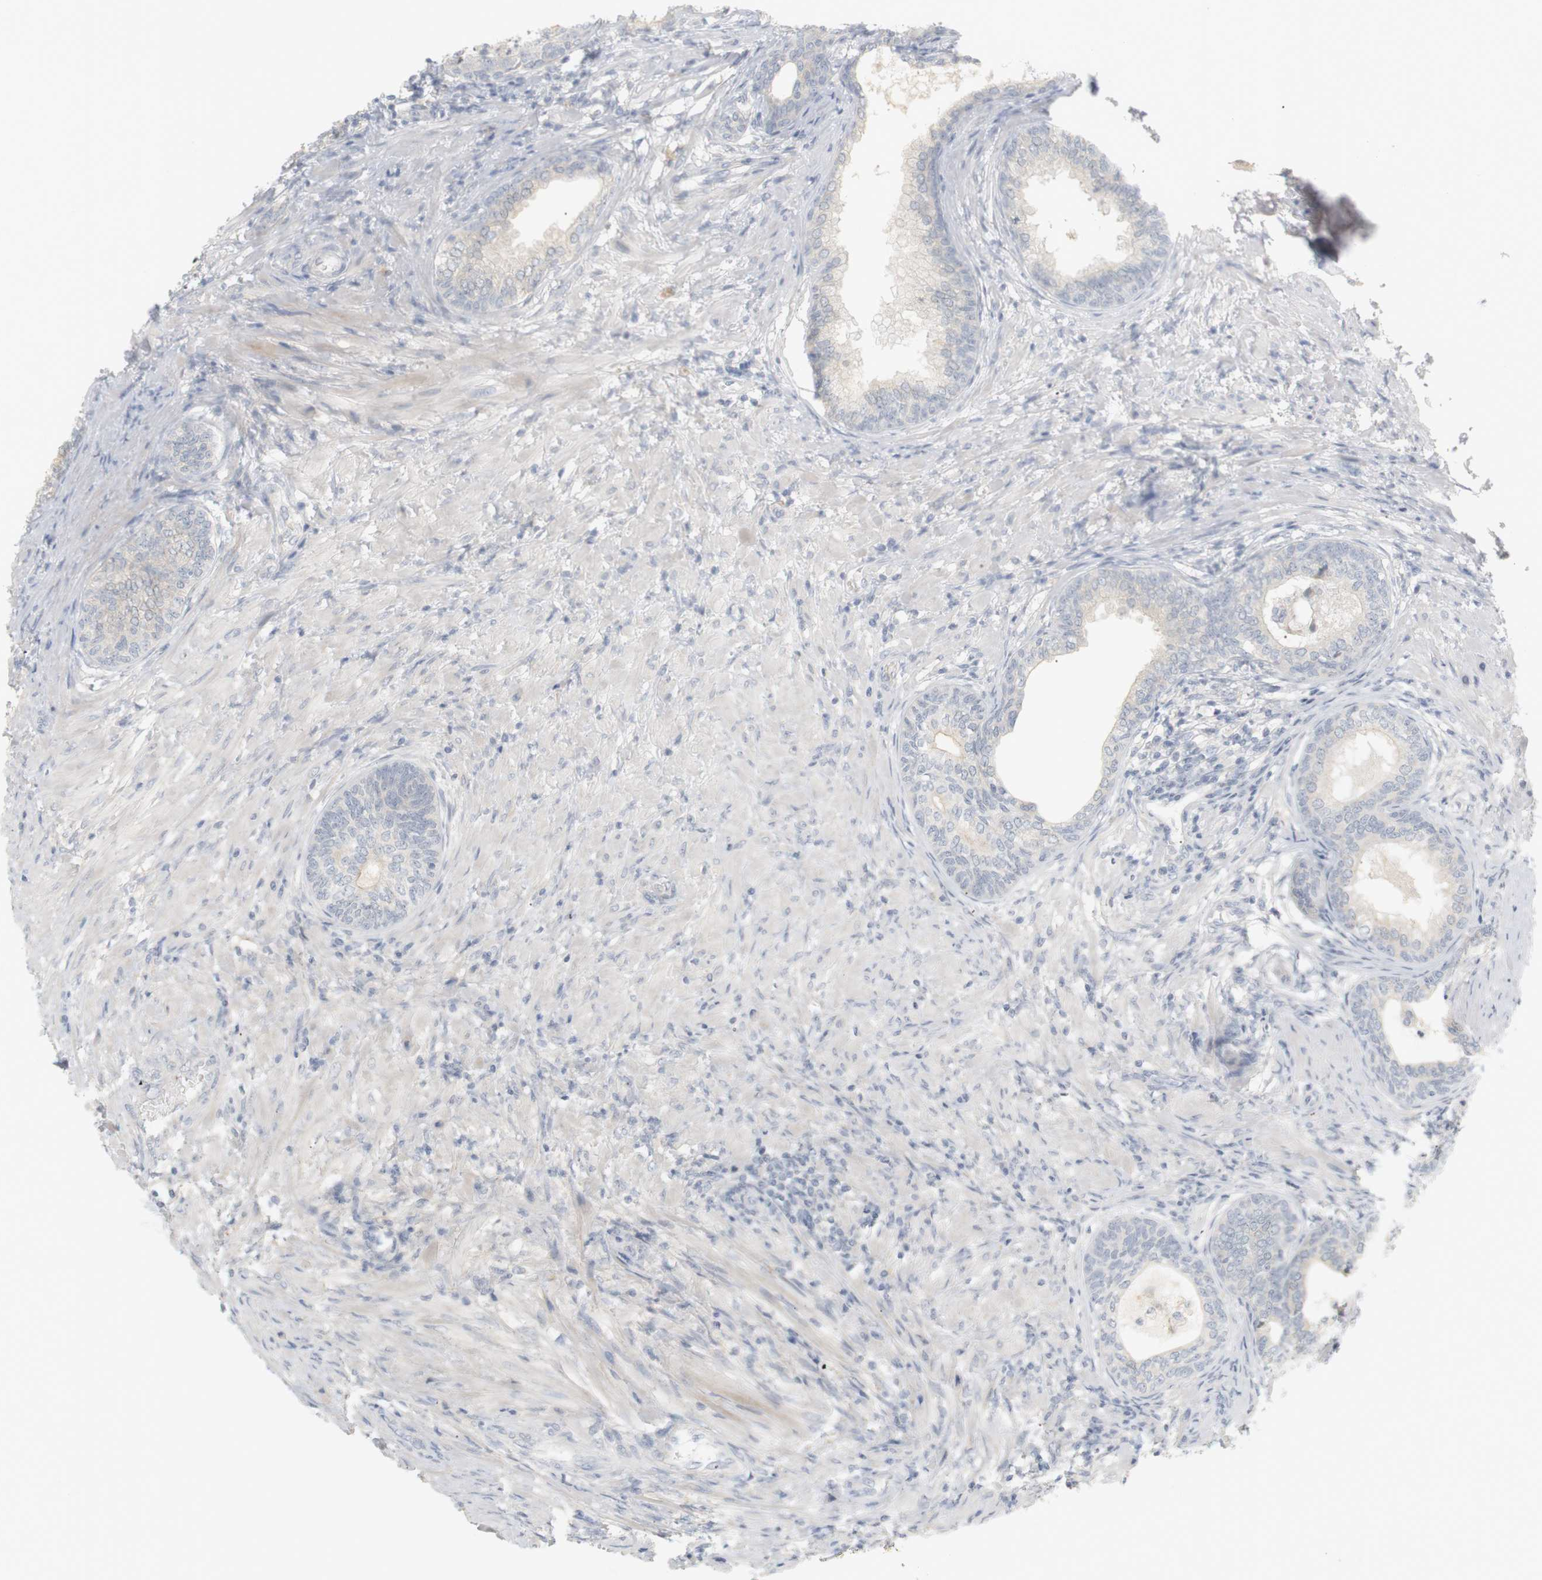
{"staining": {"intensity": "weak", "quantity": "<25%", "location": "cytoplasmic/membranous"}, "tissue": "prostate", "cell_type": "Glandular cells", "image_type": "normal", "snomed": [{"axis": "morphology", "description": "Normal tissue, NOS"}, {"axis": "topography", "description": "Prostate"}], "caption": "IHC photomicrograph of normal prostate: prostate stained with DAB (3,3'-diaminobenzidine) shows no significant protein staining in glandular cells. (DAB (3,3'-diaminobenzidine) immunohistochemistry with hematoxylin counter stain).", "gene": "RTN3", "patient": {"sex": "male", "age": 76}}